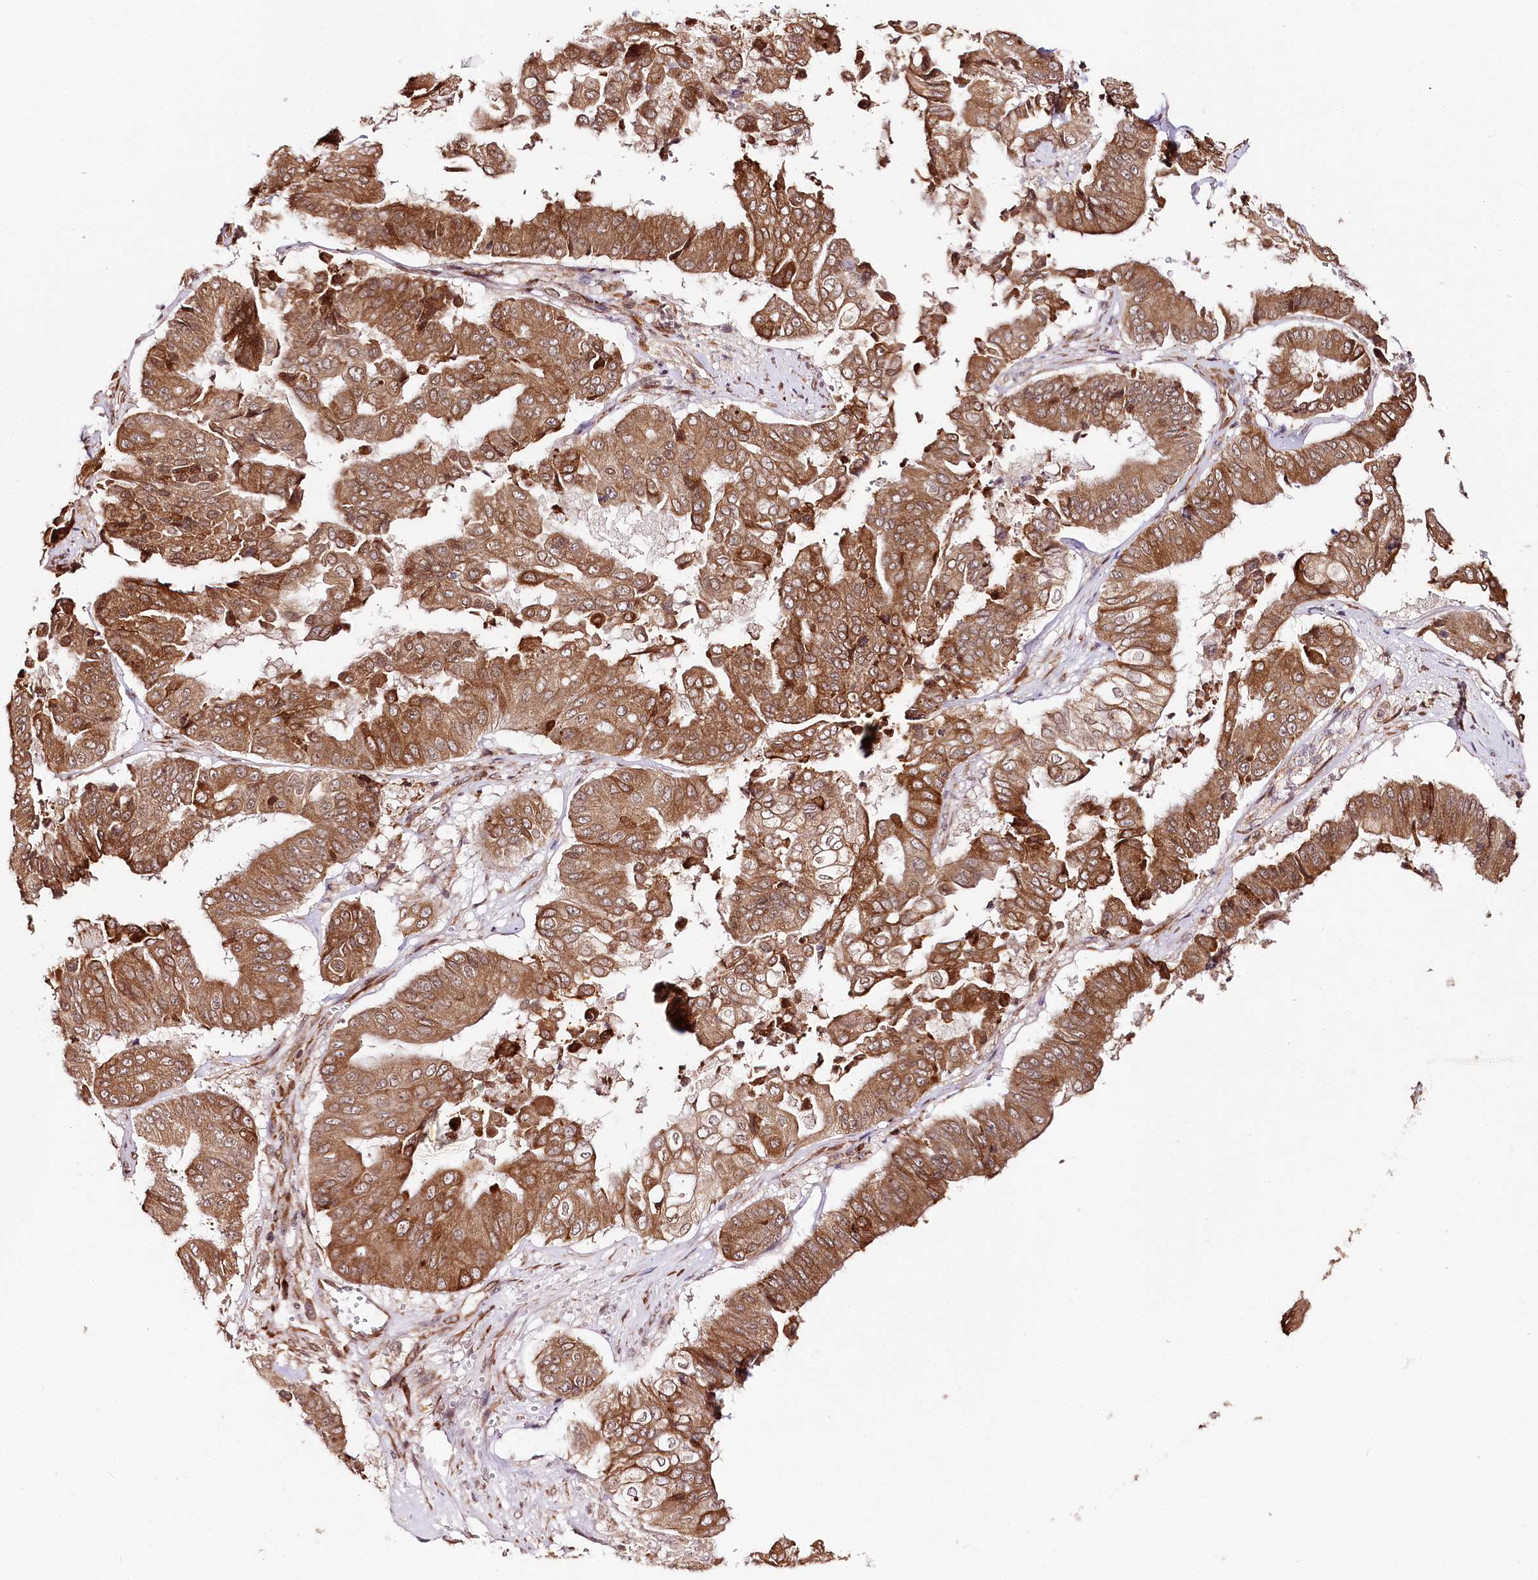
{"staining": {"intensity": "moderate", "quantity": ">75%", "location": "cytoplasmic/membranous"}, "tissue": "pancreatic cancer", "cell_type": "Tumor cells", "image_type": "cancer", "snomed": [{"axis": "morphology", "description": "Adenocarcinoma, NOS"}, {"axis": "topography", "description": "Pancreas"}], "caption": "Adenocarcinoma (pancreatic) stained with a protein marker demonstrates moderate staining in tumor cells.", "gene": "ENSG00000144785", "patient": {"sex": "female", "age": 77}}